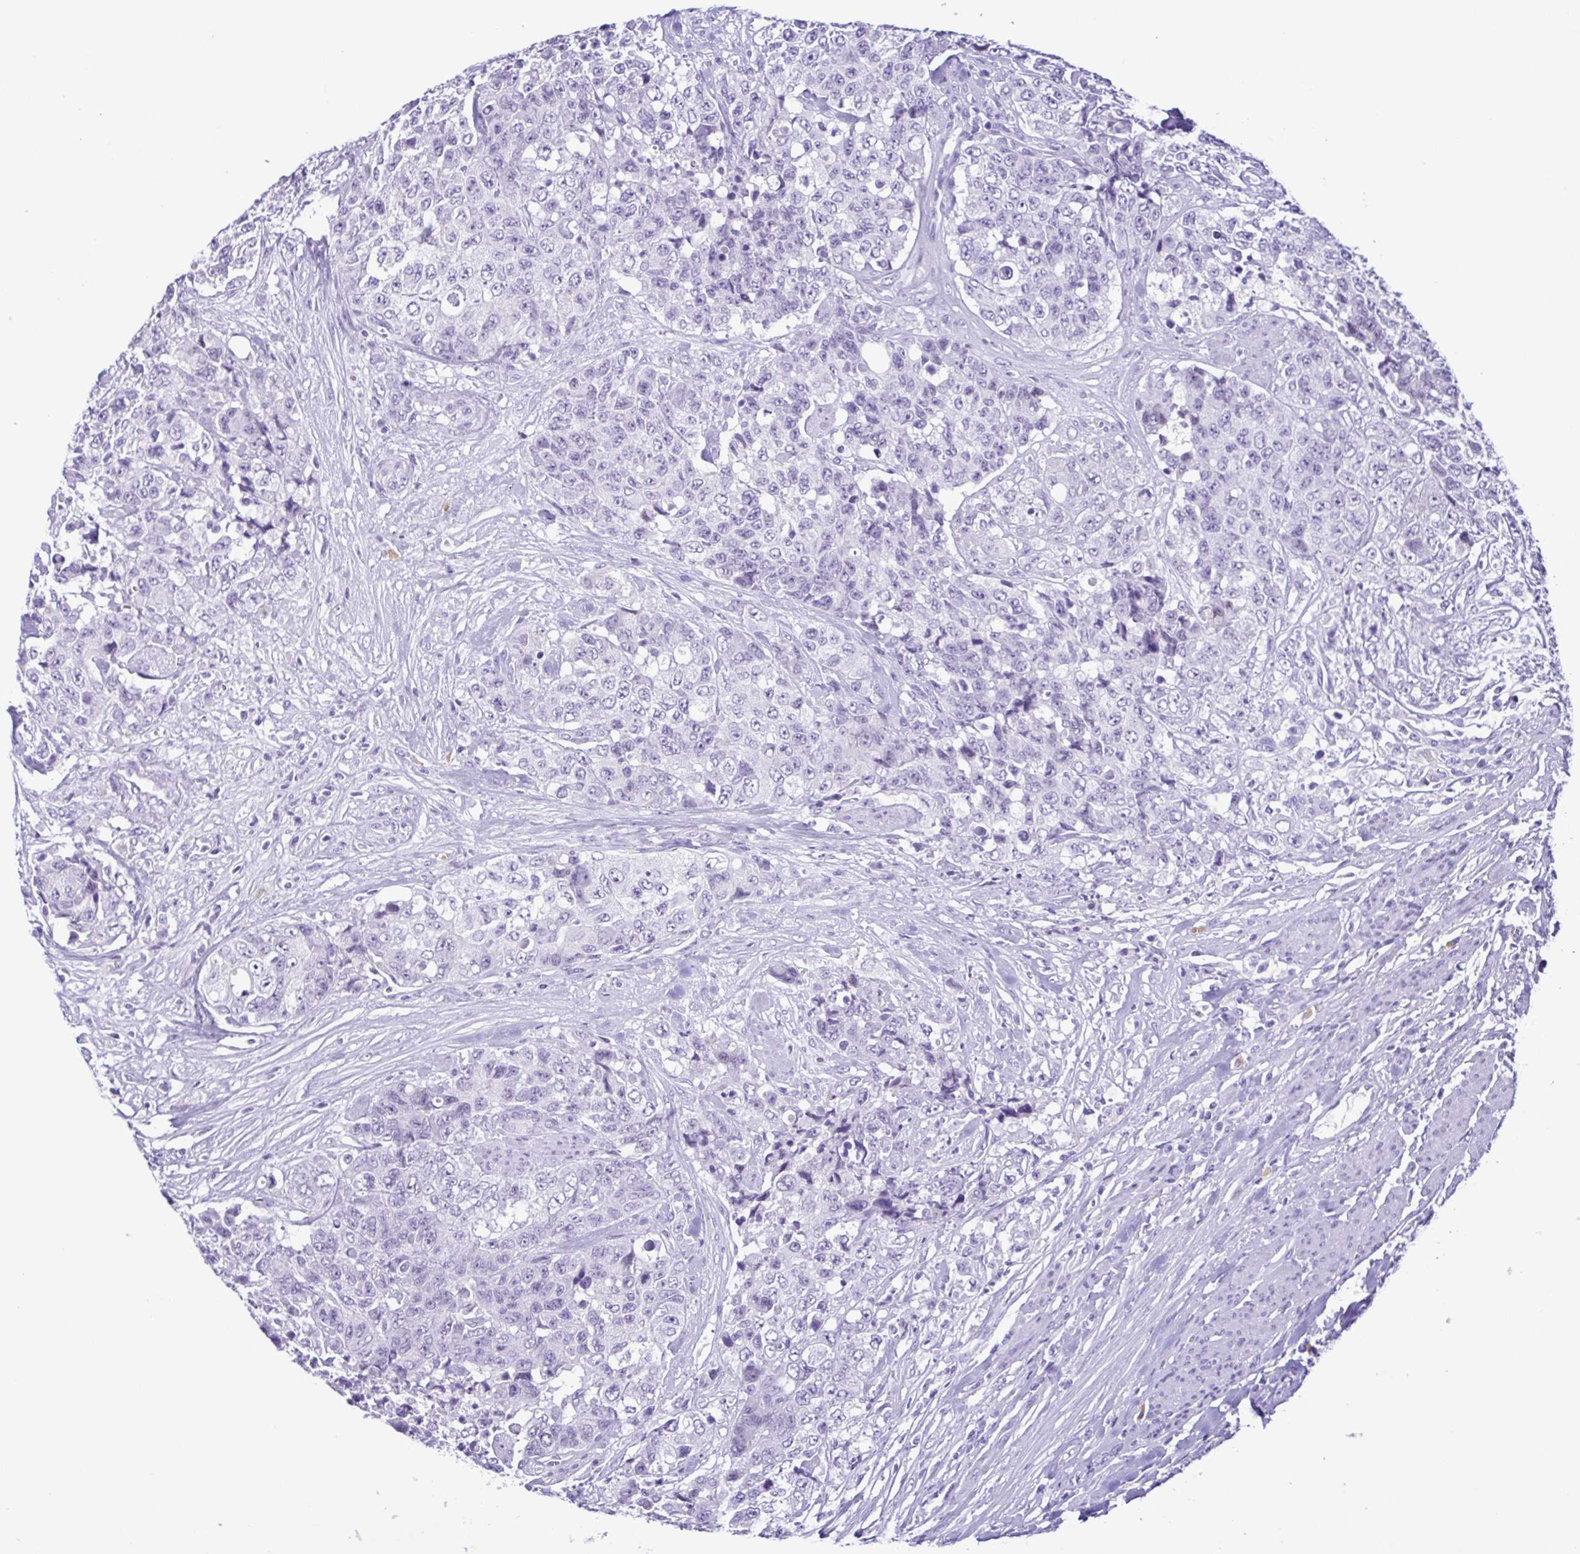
{"staining": {"intensity": "negative", "quantity": "none", "location": "none"}, "tissue": "urothelial cancer", "cell_type": "Tumor cells", "image_type": "cancer", "snomed": [{"axis": "morphology", "description": "Urothelial carcinoma, High grade"}, {"axis": "topography", "description": "Urinary bladder"}], "caption": "Protein analysis of urothelial cancer exhibits no significant positivity in tumor cells.", "gene": "SPATA16", "patient": {"sex": "female", "age": 78}}